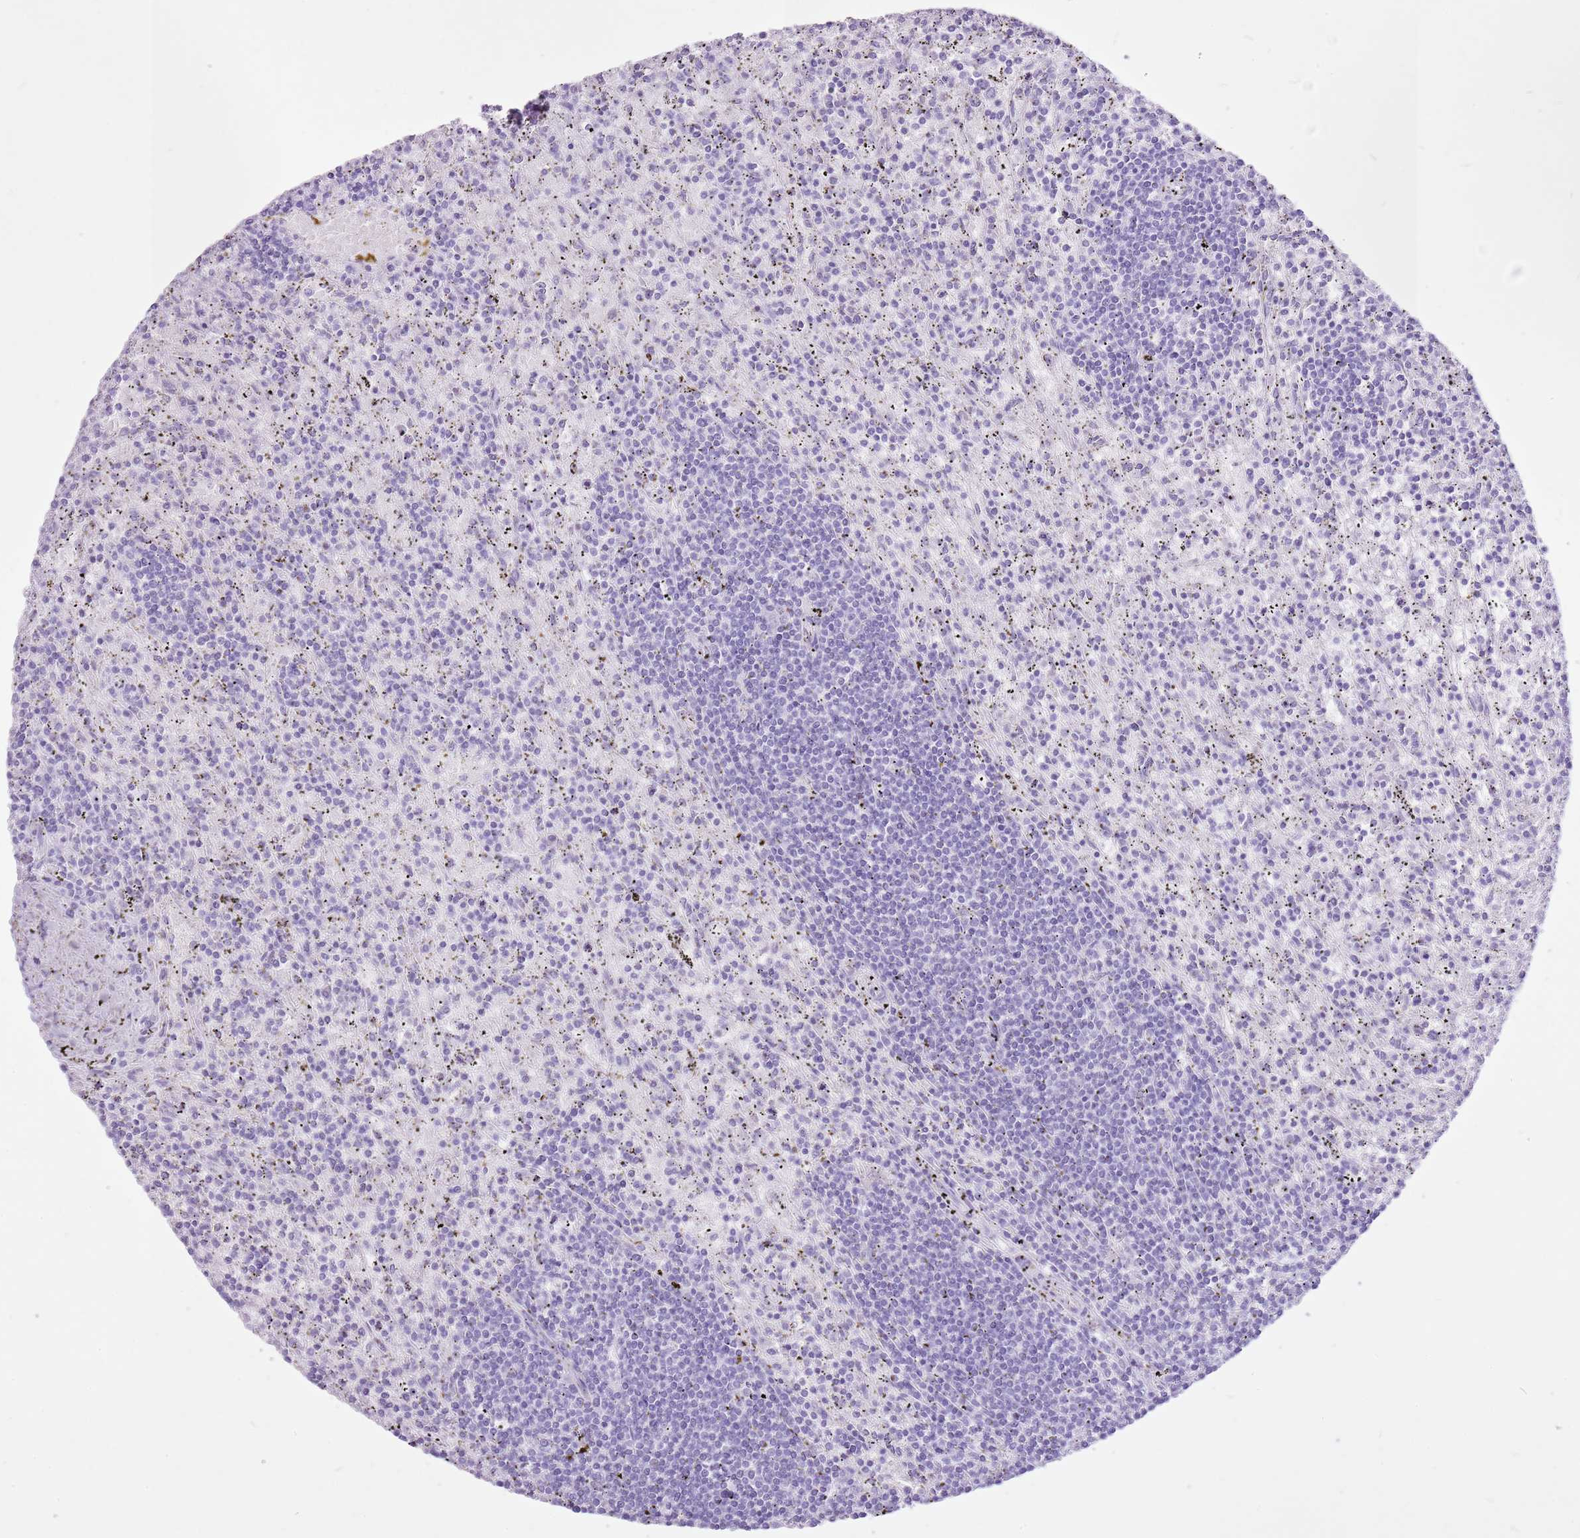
{"staining": {"intensity": "negative", "quantity": "none", "location": "none"}, "tissue": "lymphoma", "cell_type": "Tumor cells", "image_type": "cancer", "snomed": [{"axis": "morphology", "description": "Malignant lymphoma, non-Hodgkin's type, Low grade"}, {"axis": "topography", "description": "Spleen"}], "caption": "Immunohistochemistry (IHC) micrograph of lymphoma stained for a protein (brown), which exhibits no positivity in tumor cells.", "gene": "CNFN", "patient": {"sex": "male", "age": 76}}